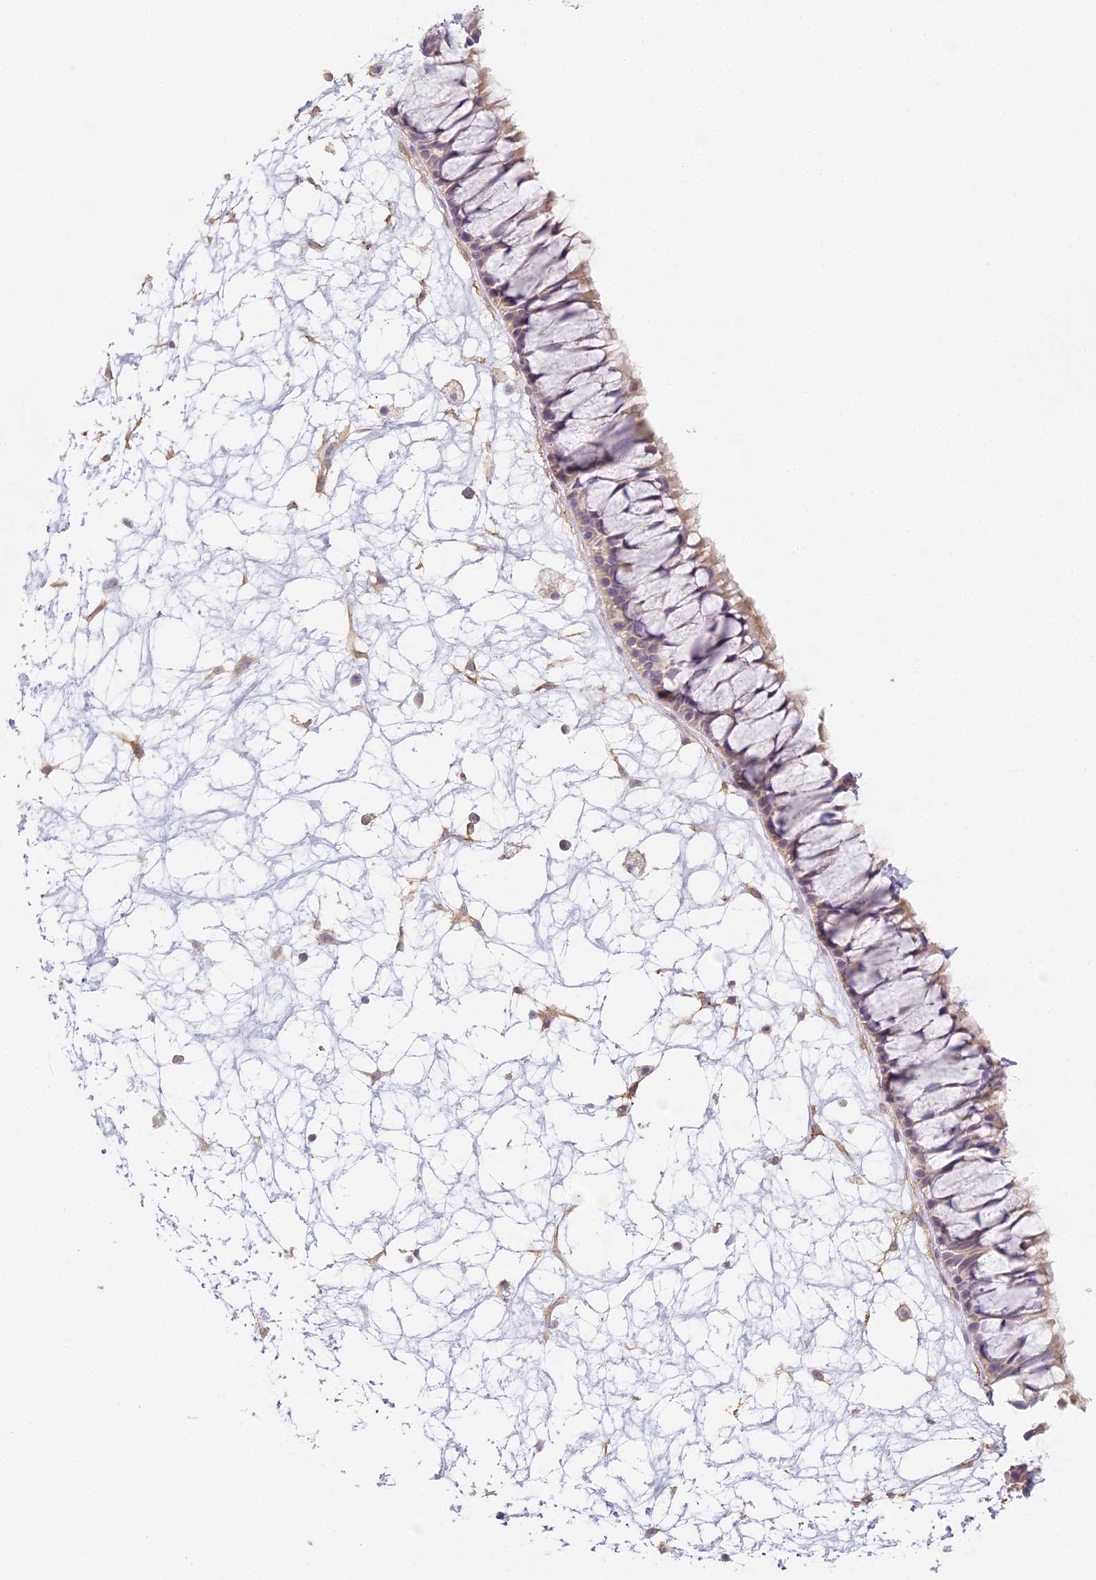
{"staining": {"intensity": "weak", "quantity": "25%-75%", "location": "cytoplasmic/membranous"}, "tissue": "nasopharynx", "cell_type": "Respiratory epithelial cells", "image_type": "normal", "snomed": [{"axis": "morphology", "description": "Normal tissue, NOS"}, {"axis": "topography", "description": "Nasopharynx"}], "caption": "Immunohistochemistry (DAB (3,3'-diaminobenzidine)) staining of benign human nasopharynx demonstrates weak cytoplasmic/membranous protein staining in about 25%-75% of respiratory epithelial cells. (DAB (3,3'-diaminobenzidine) IHC, brown staining for protein, blue staining for nuclei).", "gene": "MED28", "patient": {"sex": "male", "age": 64}}